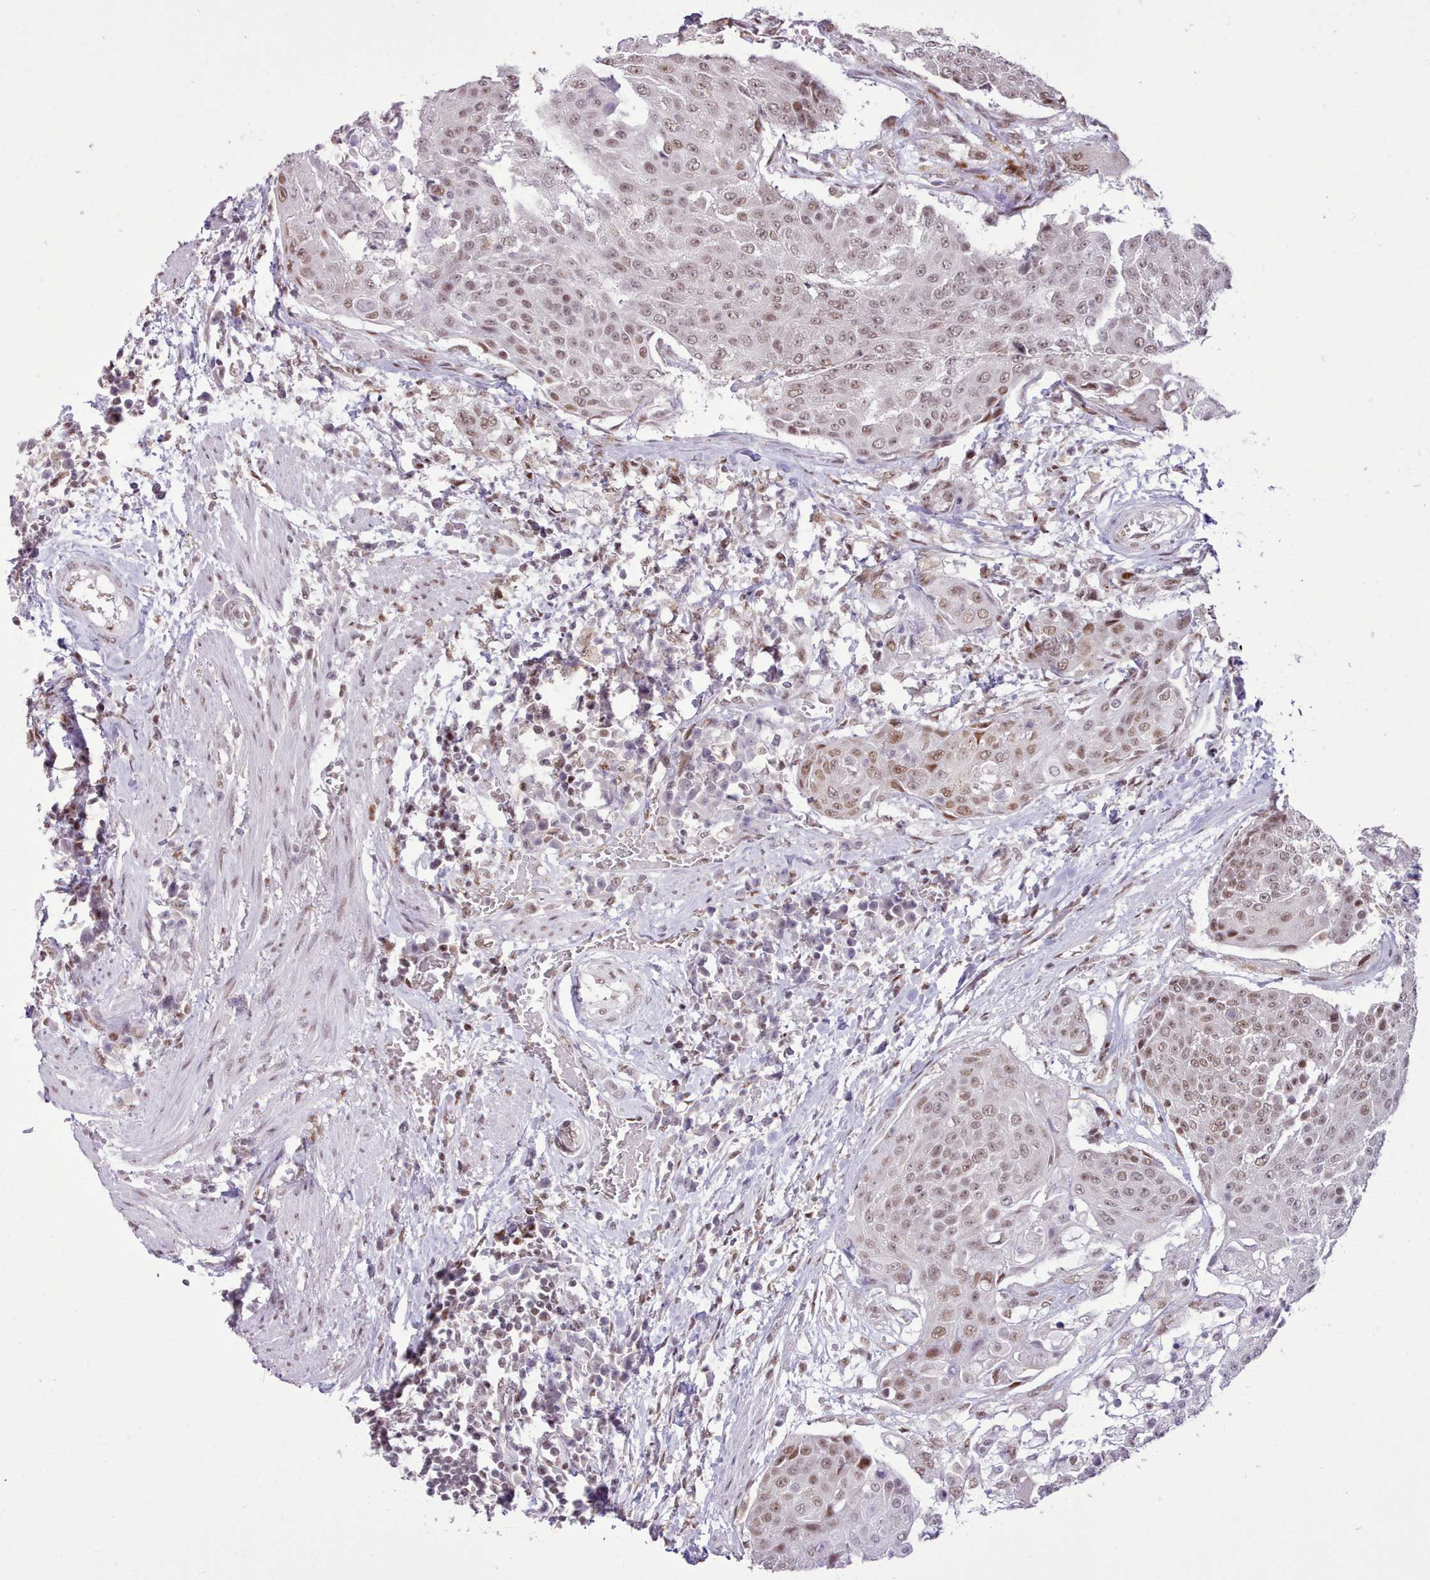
{"staining": {"intensity": "weak", "quantity": ">75%", "location": "nuclear"}, "tissue": "urothelial cancer", "cell_type": "Tumor cells", "image_type": "cancer", "snomed": [{"axis": "morphology", "description": "Urothelial carcinoma, High grade"}, {"axis": "topography", "description": "Urinary bladder"}], "caption": "This is a micrograph of IHC staining of urothelial cancer, which shows weak expression in the nuclear of tumor cells.", "gene": "TAF15", "patient": {"sex": "female", "age": 63}}